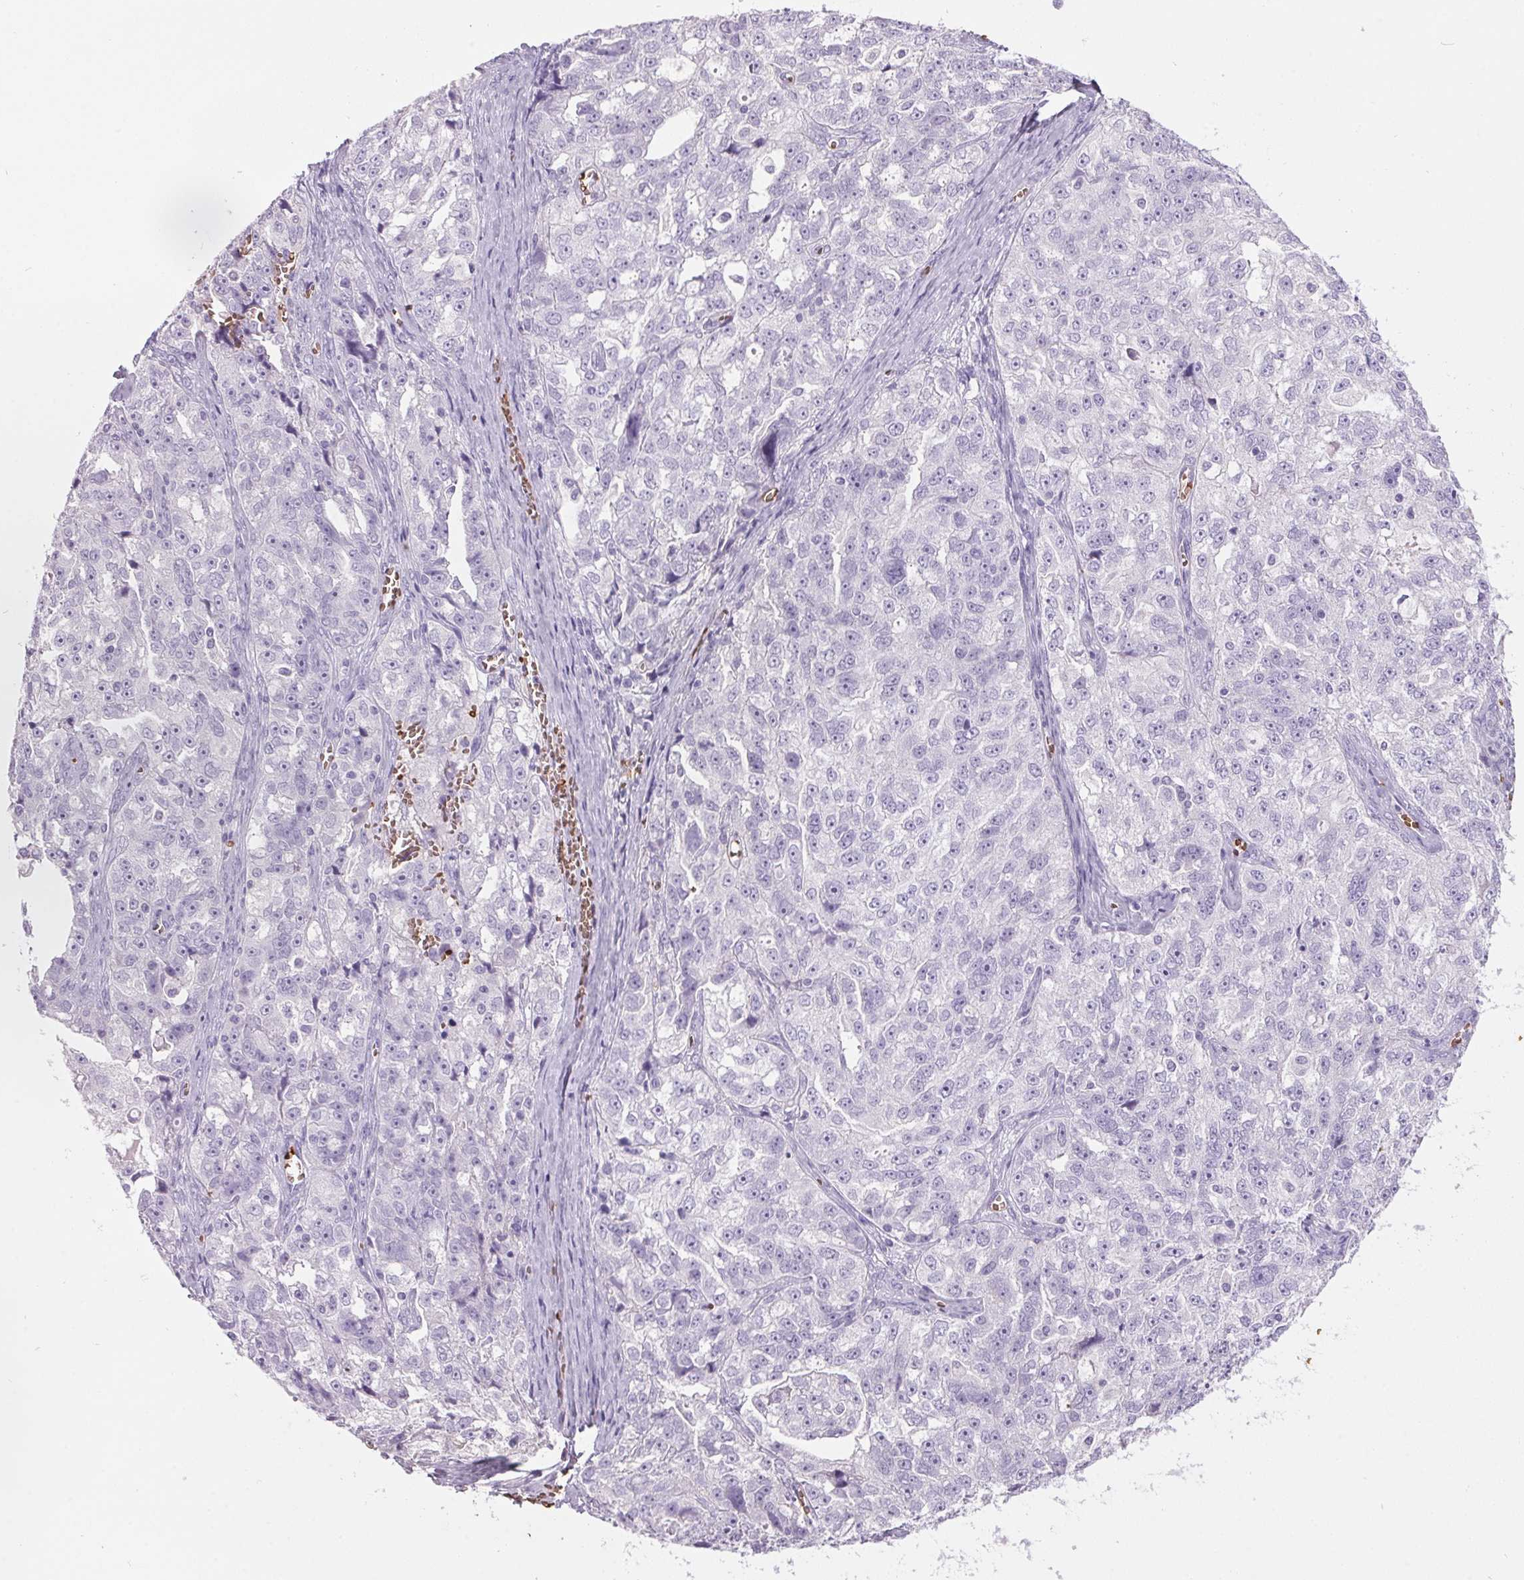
{"staining": {"intensity": "negative", "quantity": "none", "location": "none"}, "tissue": "ovarian cancer", "cell_type": "Tumor cells", "image_type": "cancer", "snomed": [{"axis": "morphology", "description": "Cystadenocarcinoma, serous, NOS"}, {"axis": "topography", "description": "Ovary"}], "caption": "Tumor cells are negative for brown protein staining in ovarian cancer (serous cystadenocarcinoma). Brightfield microscopy of immunohistochemistry stained with DAB (brown) and hematoxylin (blue), captured at high magnification.", "gene": "HBQ1", "patient": {"sex": "female", "age": 51}}